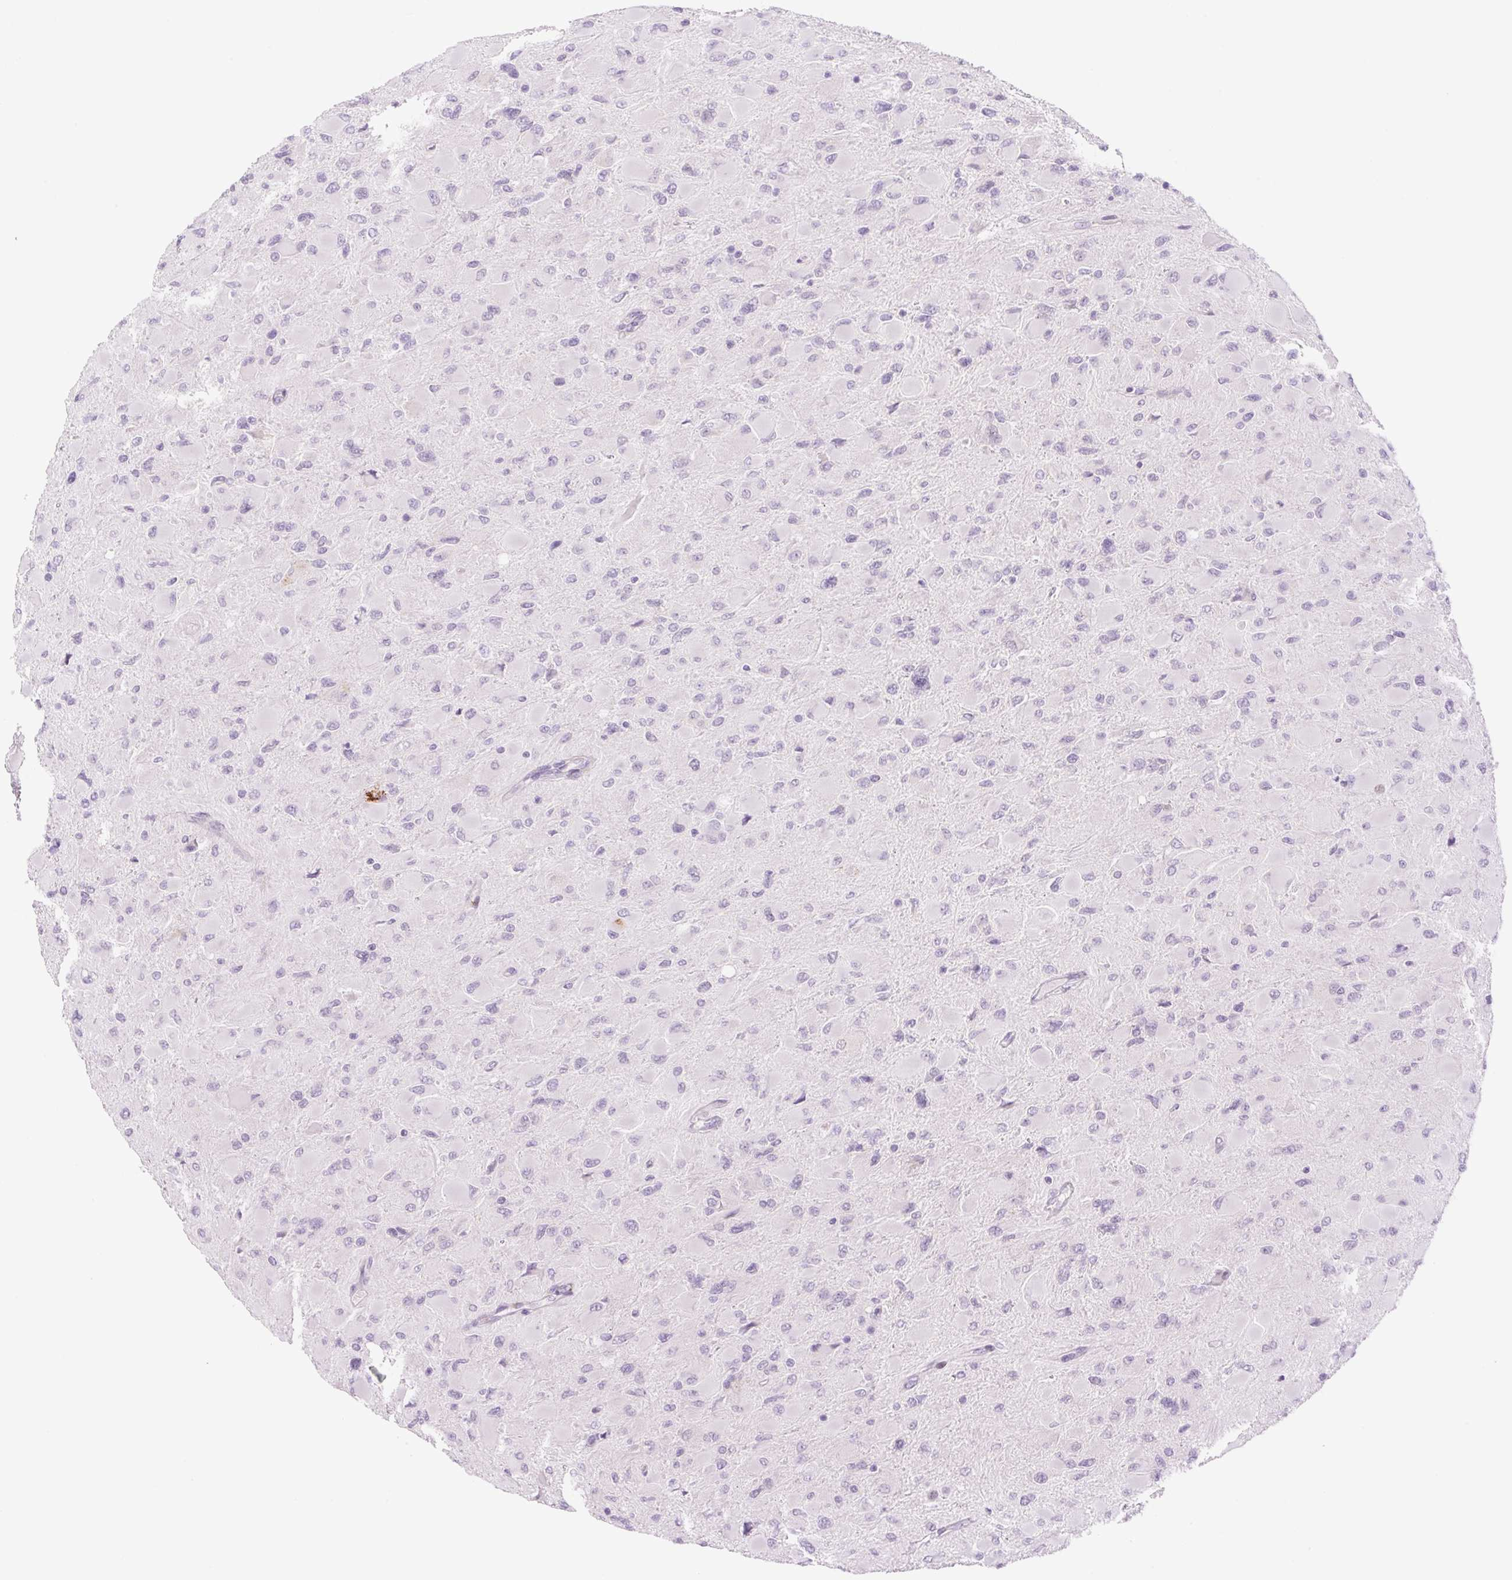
{"staining": {"intensity": "negative", "quantity": "none", "location": "none"}, "tissue": "glioma", "cell_type": "Tumor cells", "image_type": "cancer", "snomed": [{"axis": "morphology", "description": "Glioma, malignant, High grade"}, {"axis": "topography", "description": "Cerebral cortex"}], "caption": "Immunohistochemistry of glioma exhibits no expression in tumor cells.", "gene": "SPRYD4", "patient": {"sex": "female", "age": 36}}